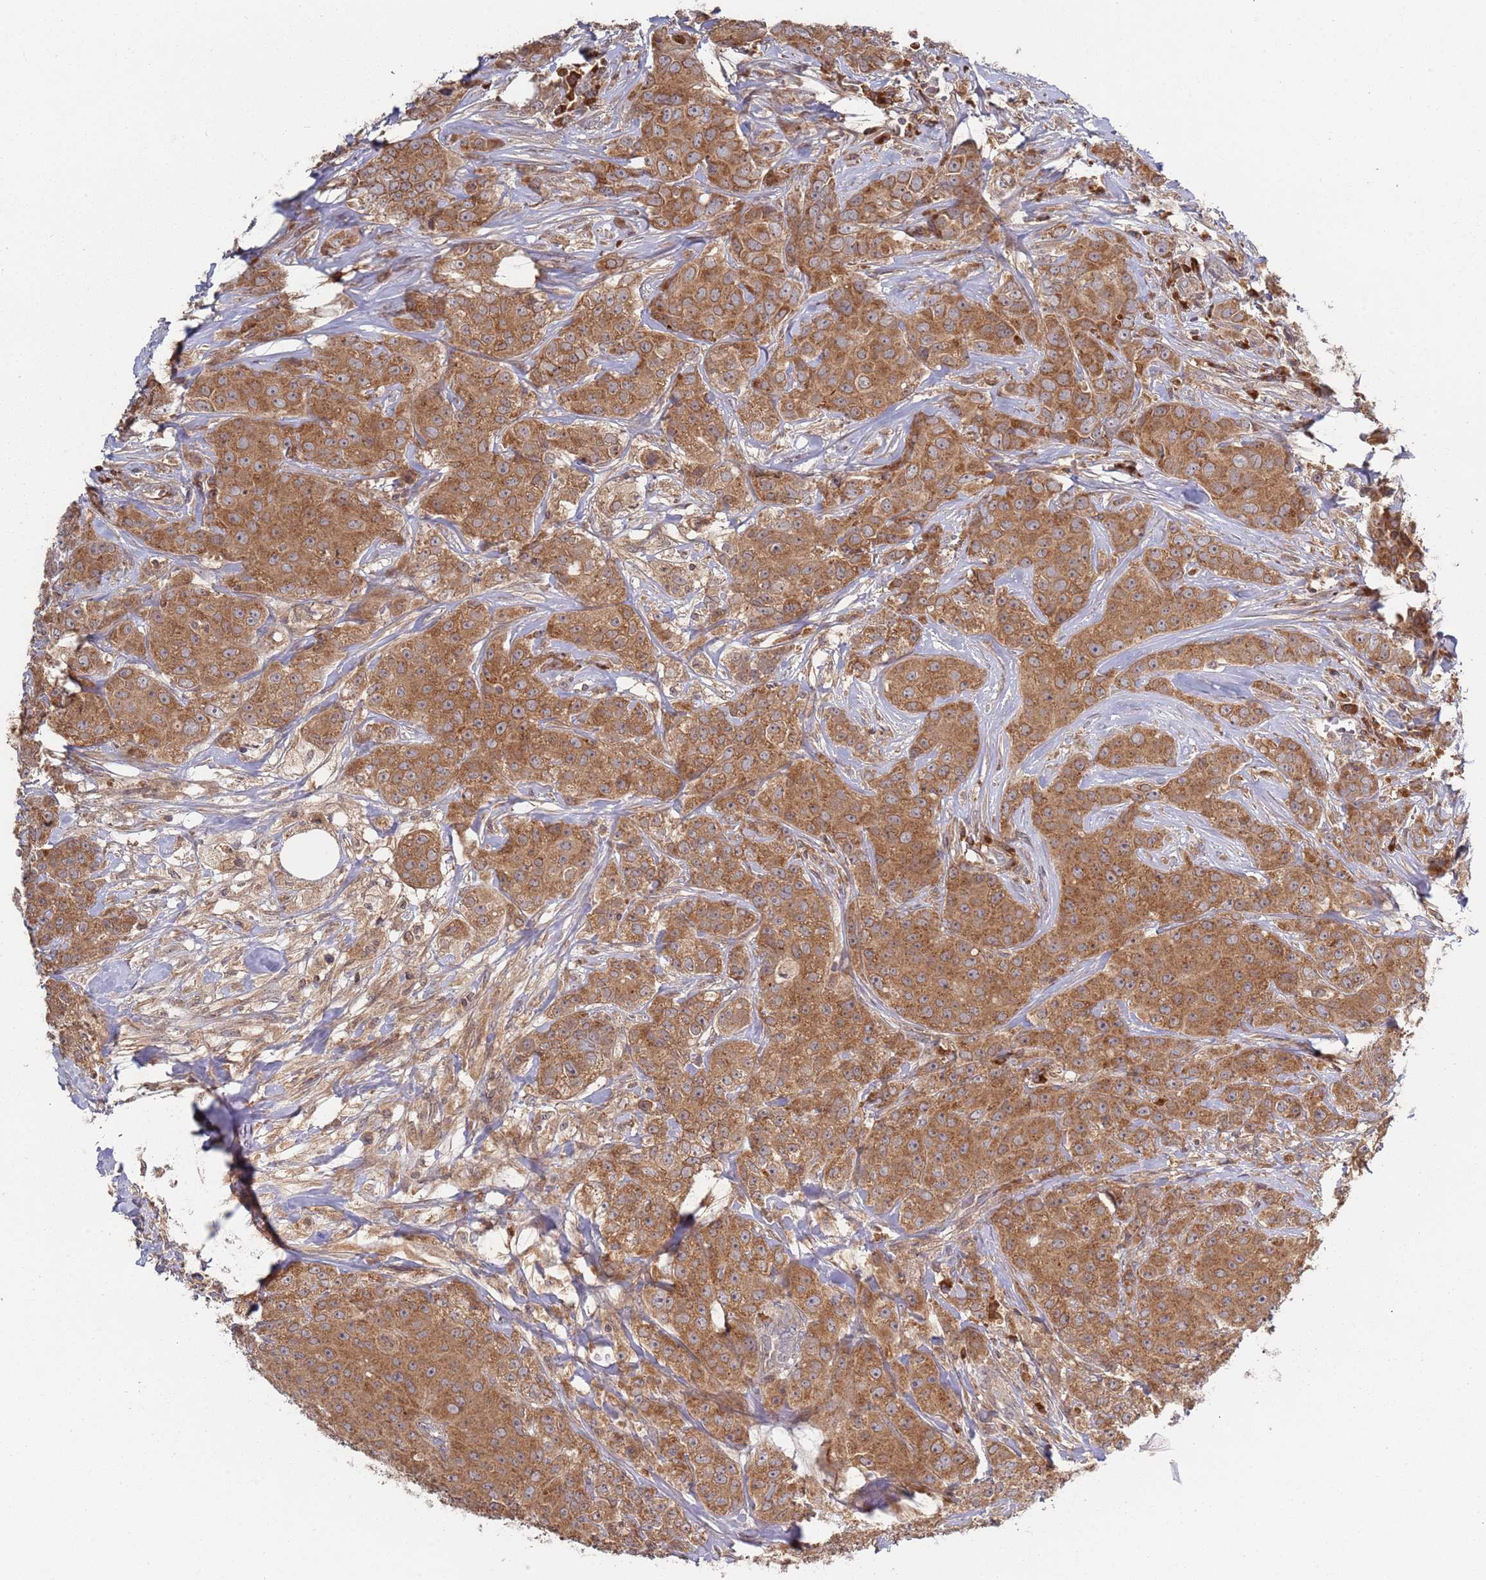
{"staining": {"intensity": "moderate", "quantity": ">75%", "location": "cytoplasmic/membranous"}, "tissue": "breast cancer", "cell_type": "Tumor cells", "image_type": "cancer", "snomed": [{"axis": "morphology", "description": "Duct carcinoma"}, {"axis": "topography", "description": "Breast"}], "caption": "The image reveals immunohistochemical staining of breast invasive ductal carcinoma. There is moderate cytoplasmic/membranous staining is present in about >75% of tumor cells.", "gene": "OR5A2", "patient": {"sex": "female", "age": 43}}